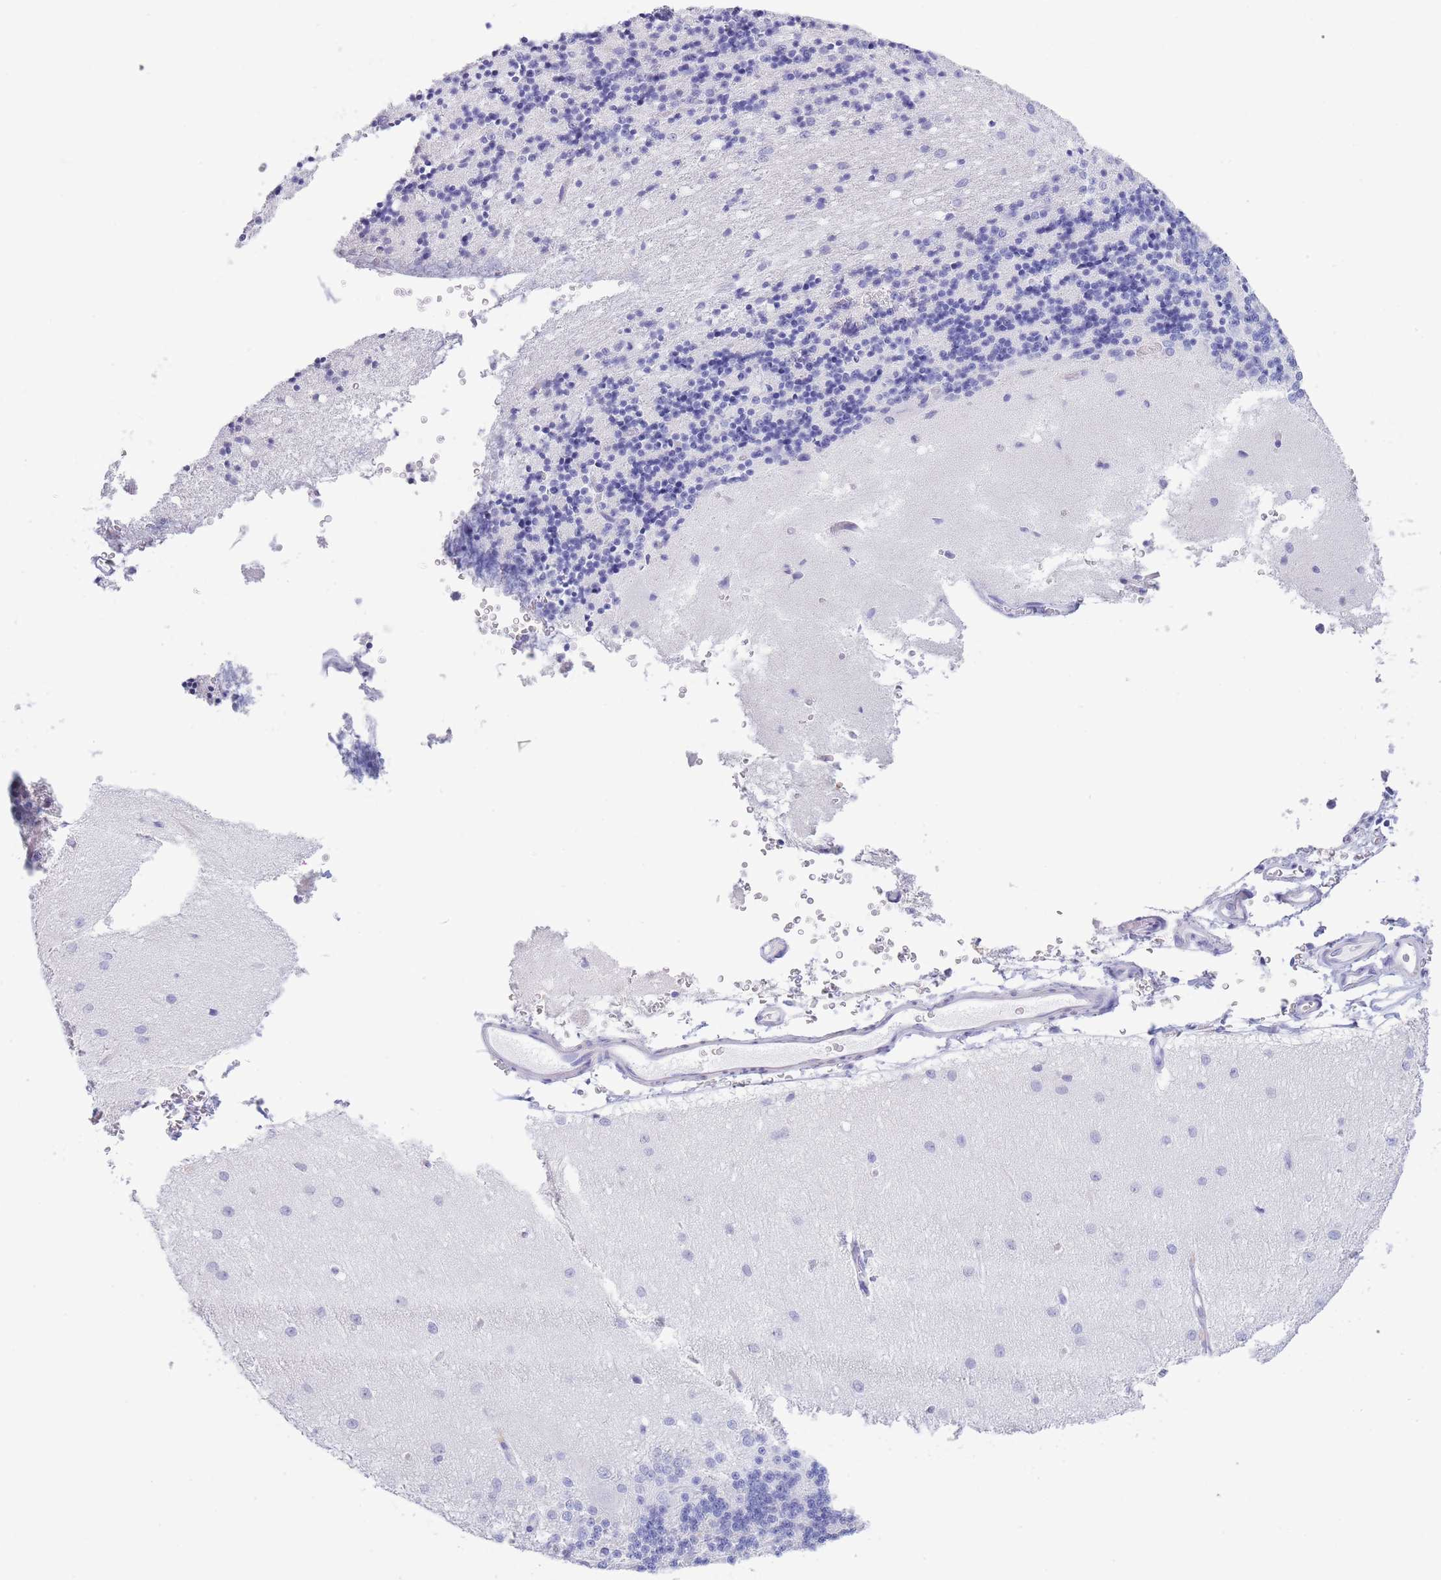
{"staining": {"intensity": "negative", "quantity": "none", "location": "none"}, "tissue": "cerebellum", "cell_type": "Cells in granular layer", "image_type": "normal", "snomed": [{"axis": "morphology", "description": "Normal tissue, NOS"}, {"axis": "topography", "description": "Cerebellum"}], "caption": "High power microscopy histopathology image of an immunohistochemistry photomicrograph of normal cerebellum, revealing no significant expression in cells in granular layer.", "gene": "PKLR", "patient": {"sex": "female", "age": 29}}